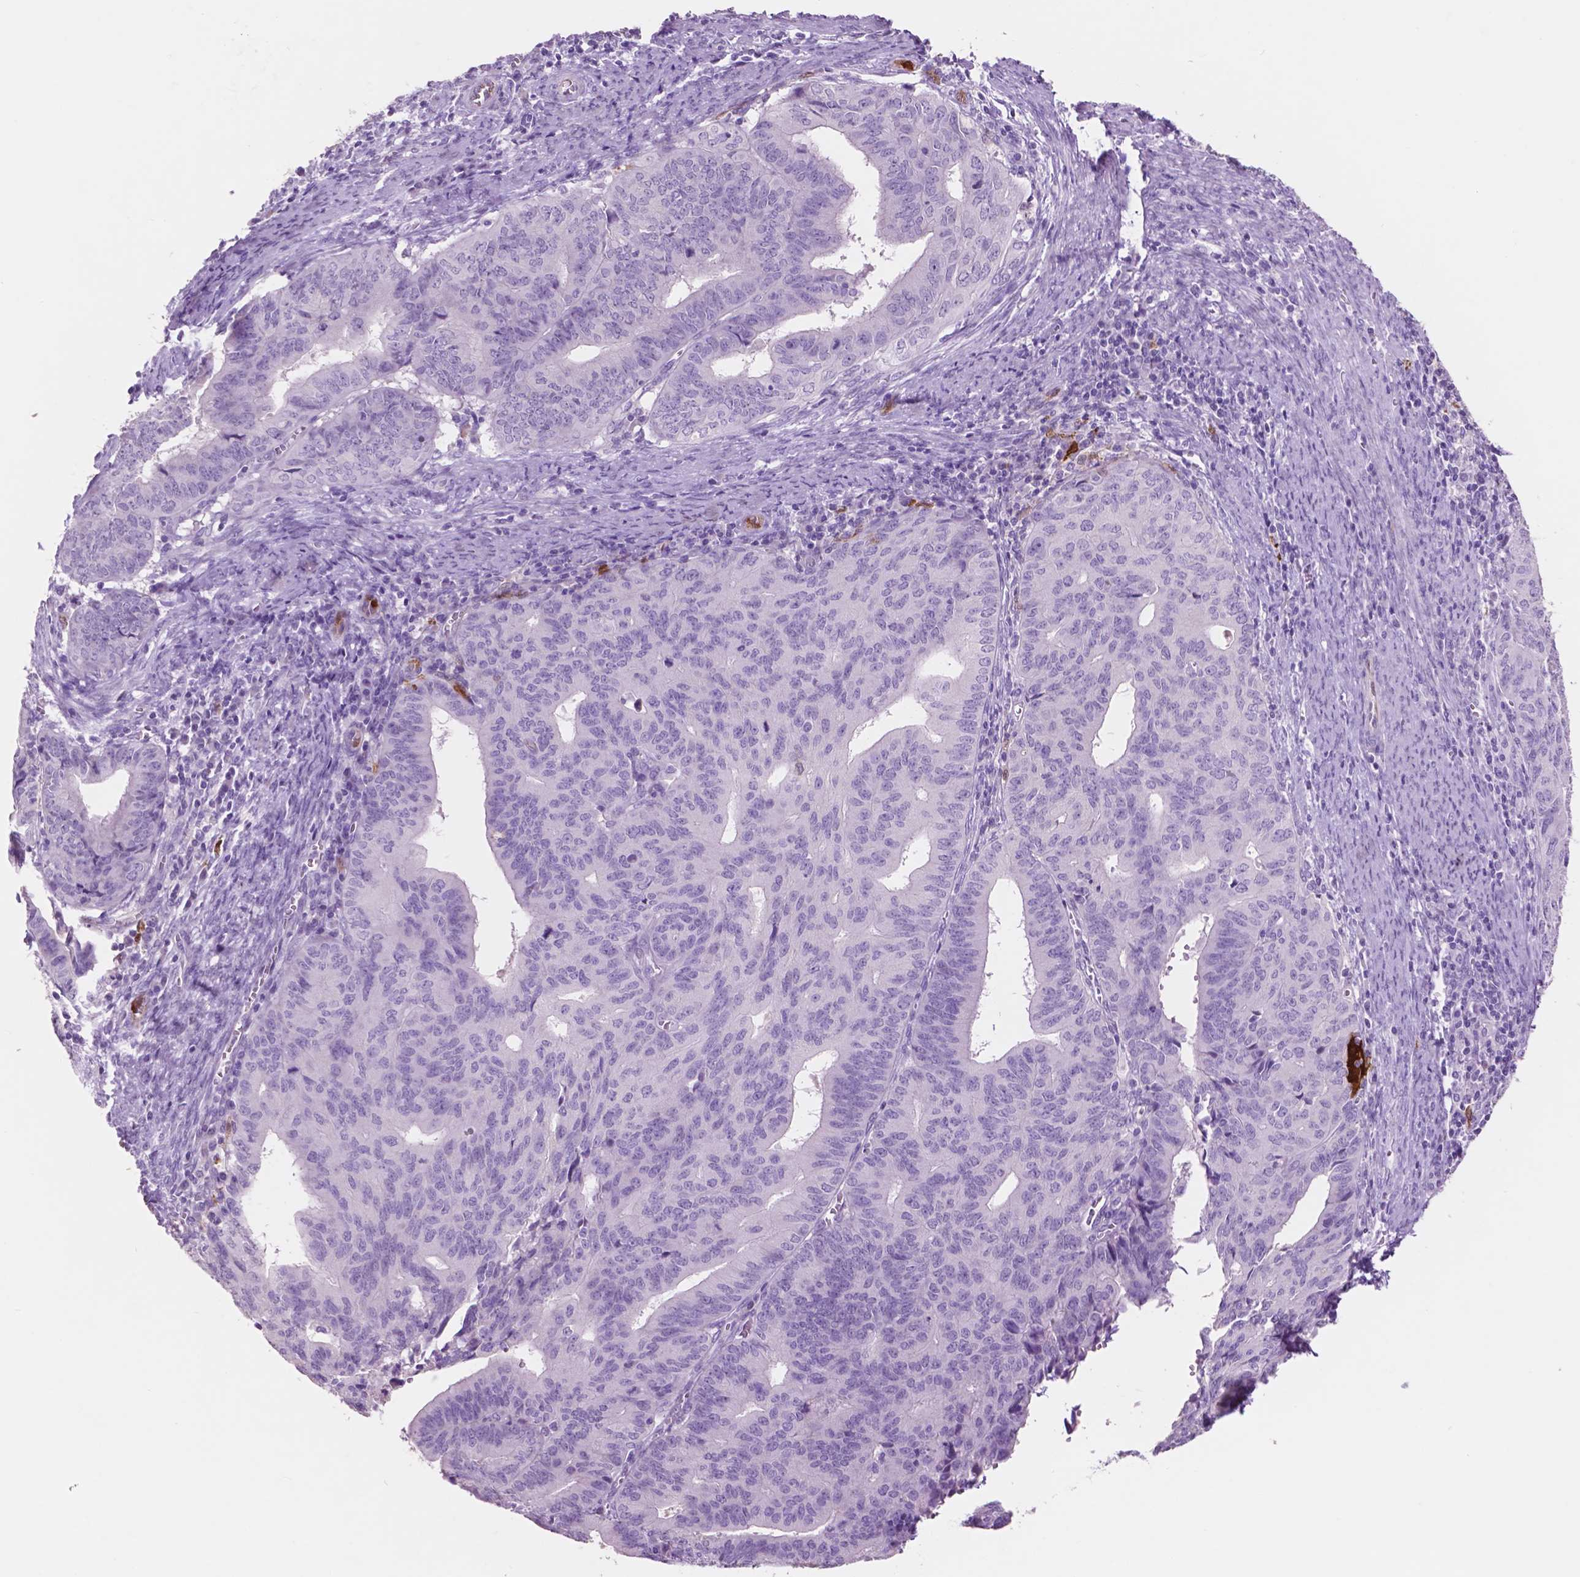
{"staining": {"intensity": "negative", "quantity": "none", "location": "none"}, "tissue": "endometrial cancer", "cell_type": "Tumor cells", "image_type": "cancer", "snomed": [{"axis": "morphology", "description": "Adenocarcinoma, NOS"}, {"axis": "topography", "description": "Endometrium"}], "caption": "Image shows no protein staining in tumor cells of endometrial cancer tissue.", "gene": "IDO1", "patient": {"sex": "female", "age": 65}}